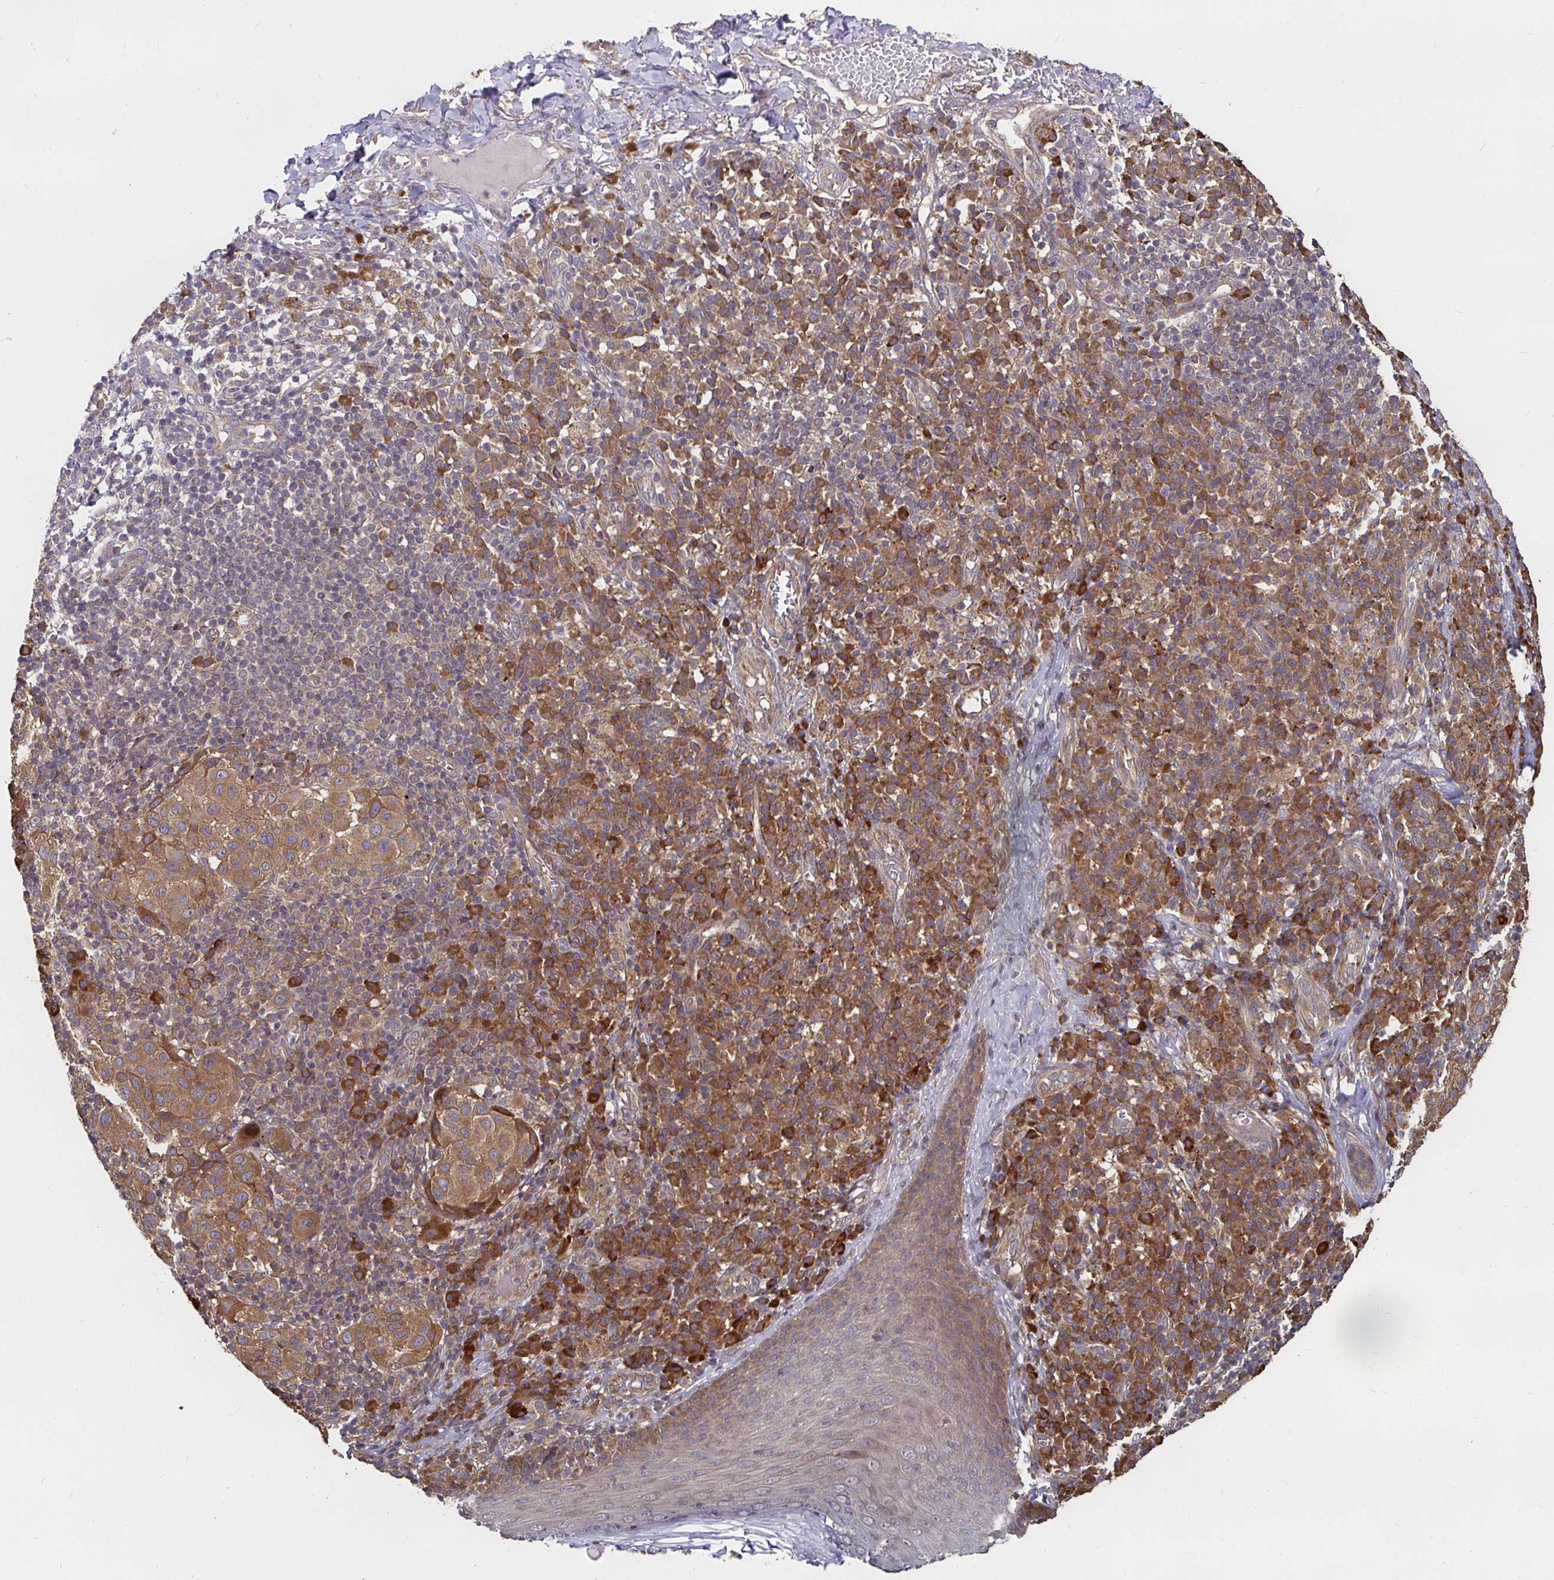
{"staining": {"intensity": "moderate", "quantity": ">75%", "location": "cytoplasmic/membranous"}, "tissue": "melanoma", "cell_type": "Tumor cells", "image_type": "cancer", "snomed": [{"axis": "morphology", "description": "Malignant melanoma, NOS"}, {"axis": "topography", "description": "Skin"}], "caption": "IHC image of neoplastic tissue: human melanoma stained using immunohistochemistry shows medium levels of moderate protein expression localized specifically in the cytoplasmic/membranous of tumor cells, appearing as a cytoplasmic/membranous brown color.", "gene": "MLST8", "patient": {"sex": "male", "age": 38}}